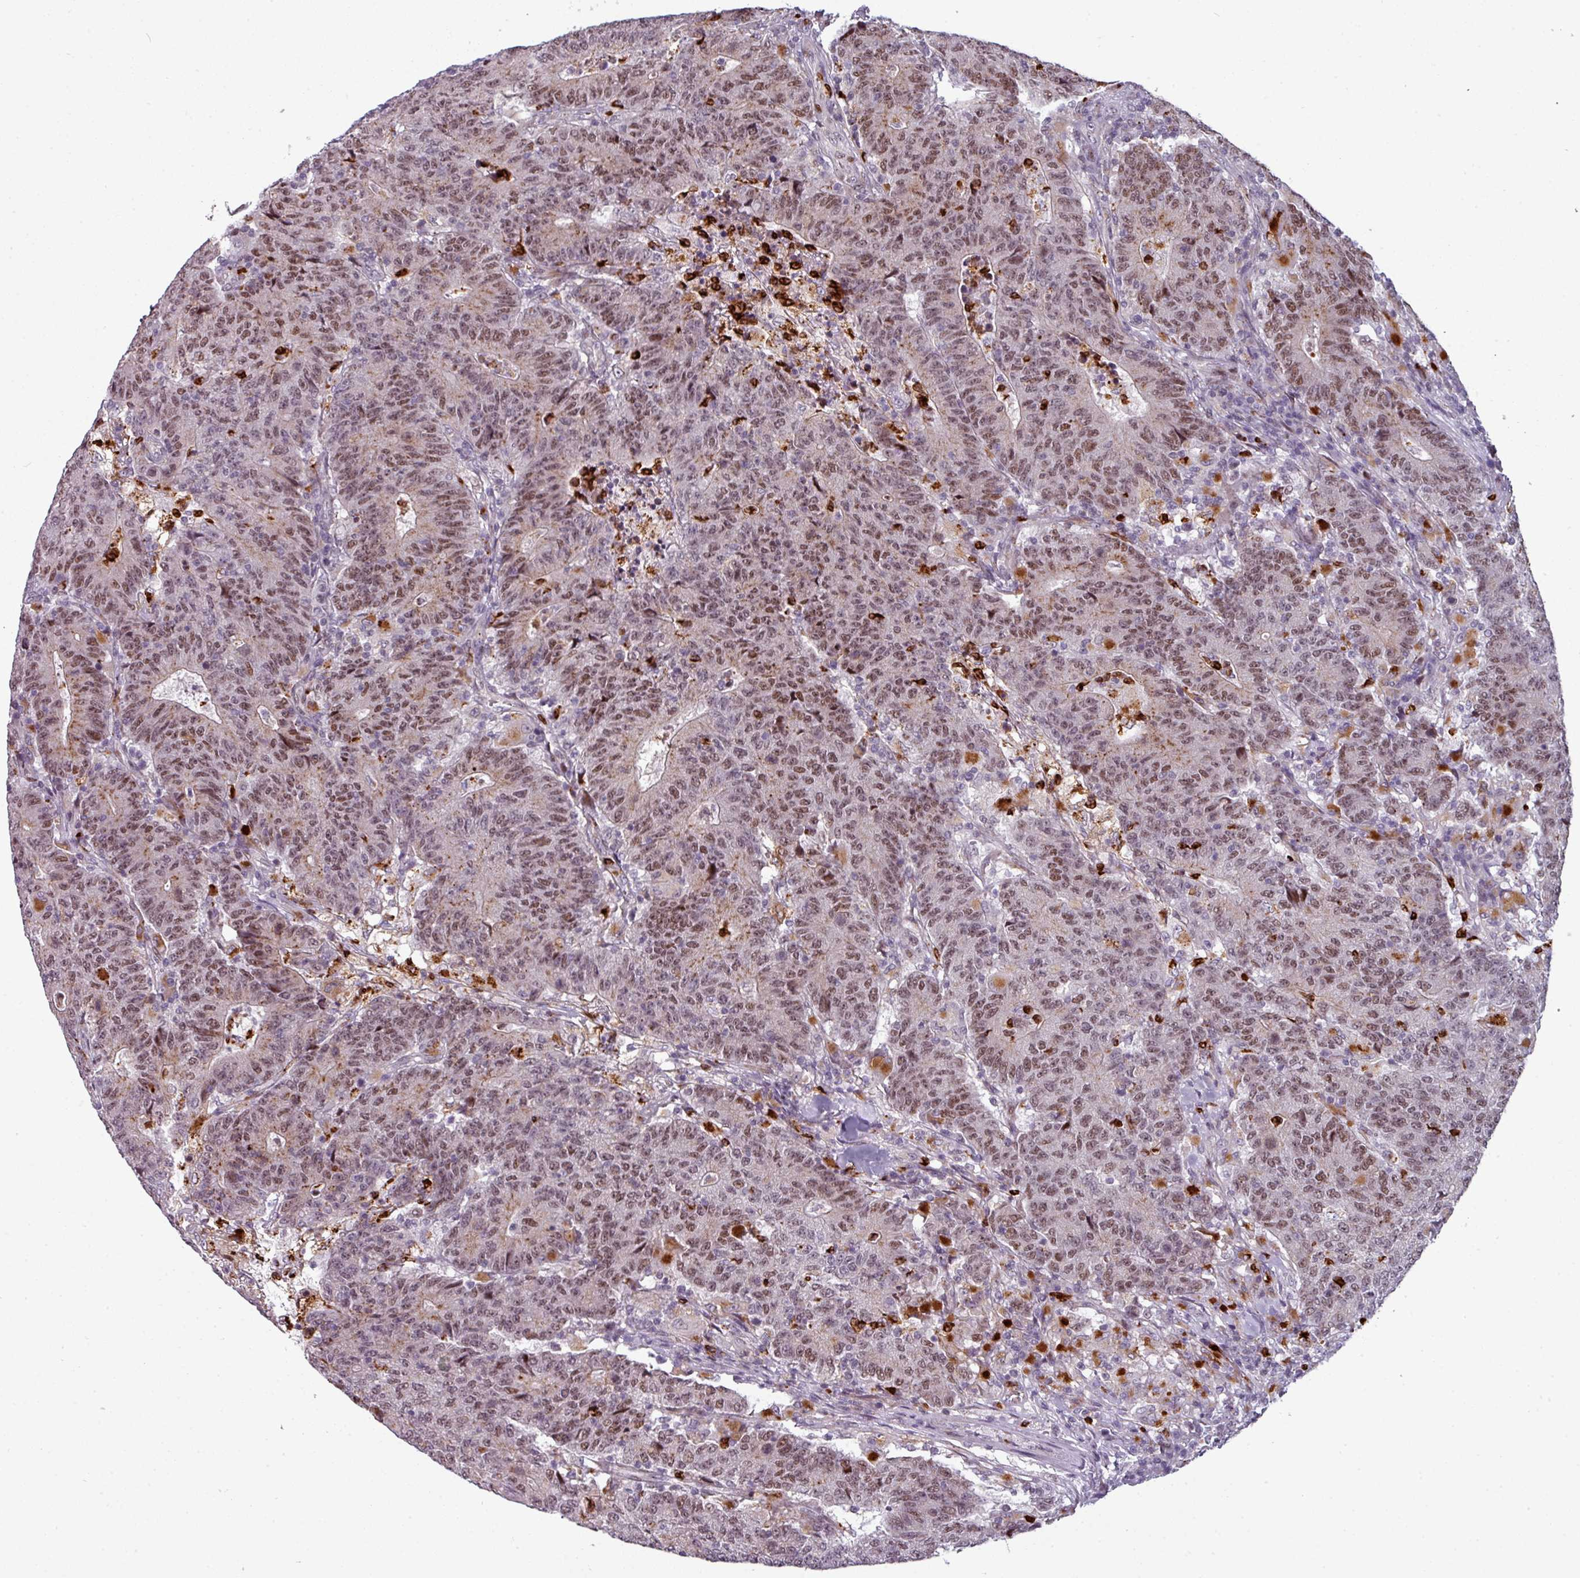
{"staining": {"intensity": "moderate", "quantity": ">75%", "location": "nuclear"}, "tissue": "colorectal cancer", "cell_type": "Tumor cells", "image_type": "cancer", "snomed": [{"axis": "morphology", "description": "Adenocarcinoma, NOS"}, {"axis": "topography", "description": "Colon"}], "caption": "An immunohistochemistry histopathology image of neoplastic tissue is shown. Protein staining in brown shows moderate nuclear positivity in adenocarcinoma (colorectal) within tumor cells.", "gene": "TMEFF1", "patient": {"sex": "female", "age": 75}}